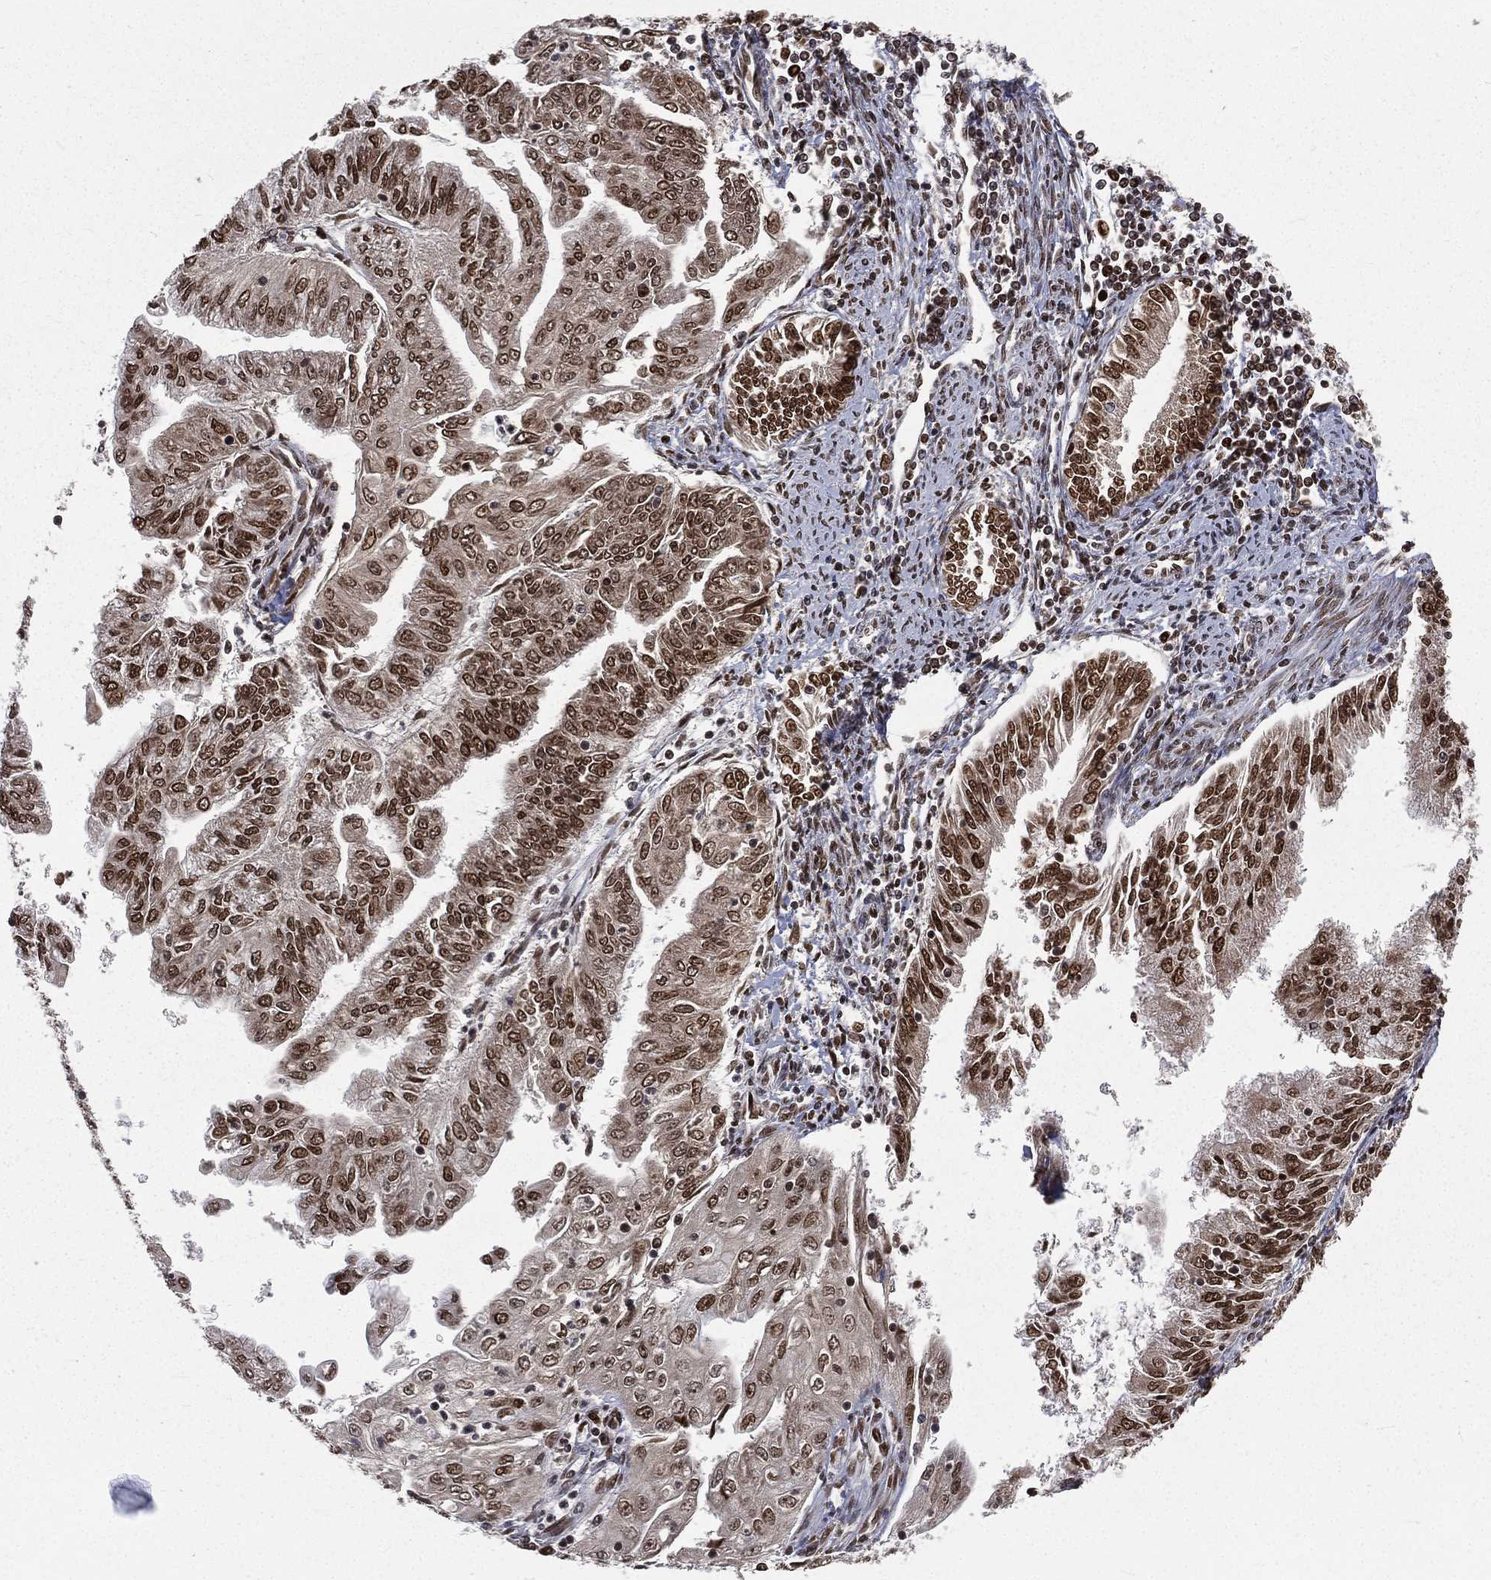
{"staining": {"intensity": "strong", "quantity": ">75%", "location": "nuclear"}, "tissue": "endometrial cancer", "cell_type": "Tumor cells", "image_type": "cancer", "snomed": [{"axis": "morphology", "description": "Adenocarcinoma, NOS"}, {"axis": "topography", "description": "Endometrium"}], "caption": "The histopathology image displays a brown stain indicating the presence of a protein in the nuclear of tumor cells in endometrial cancer (adenocarcinoma). (brown staining indicates protein expression, while blue staining denotes nuclei).", "gene": "POLB", "patient": {"sex": "female", "age": 56}}